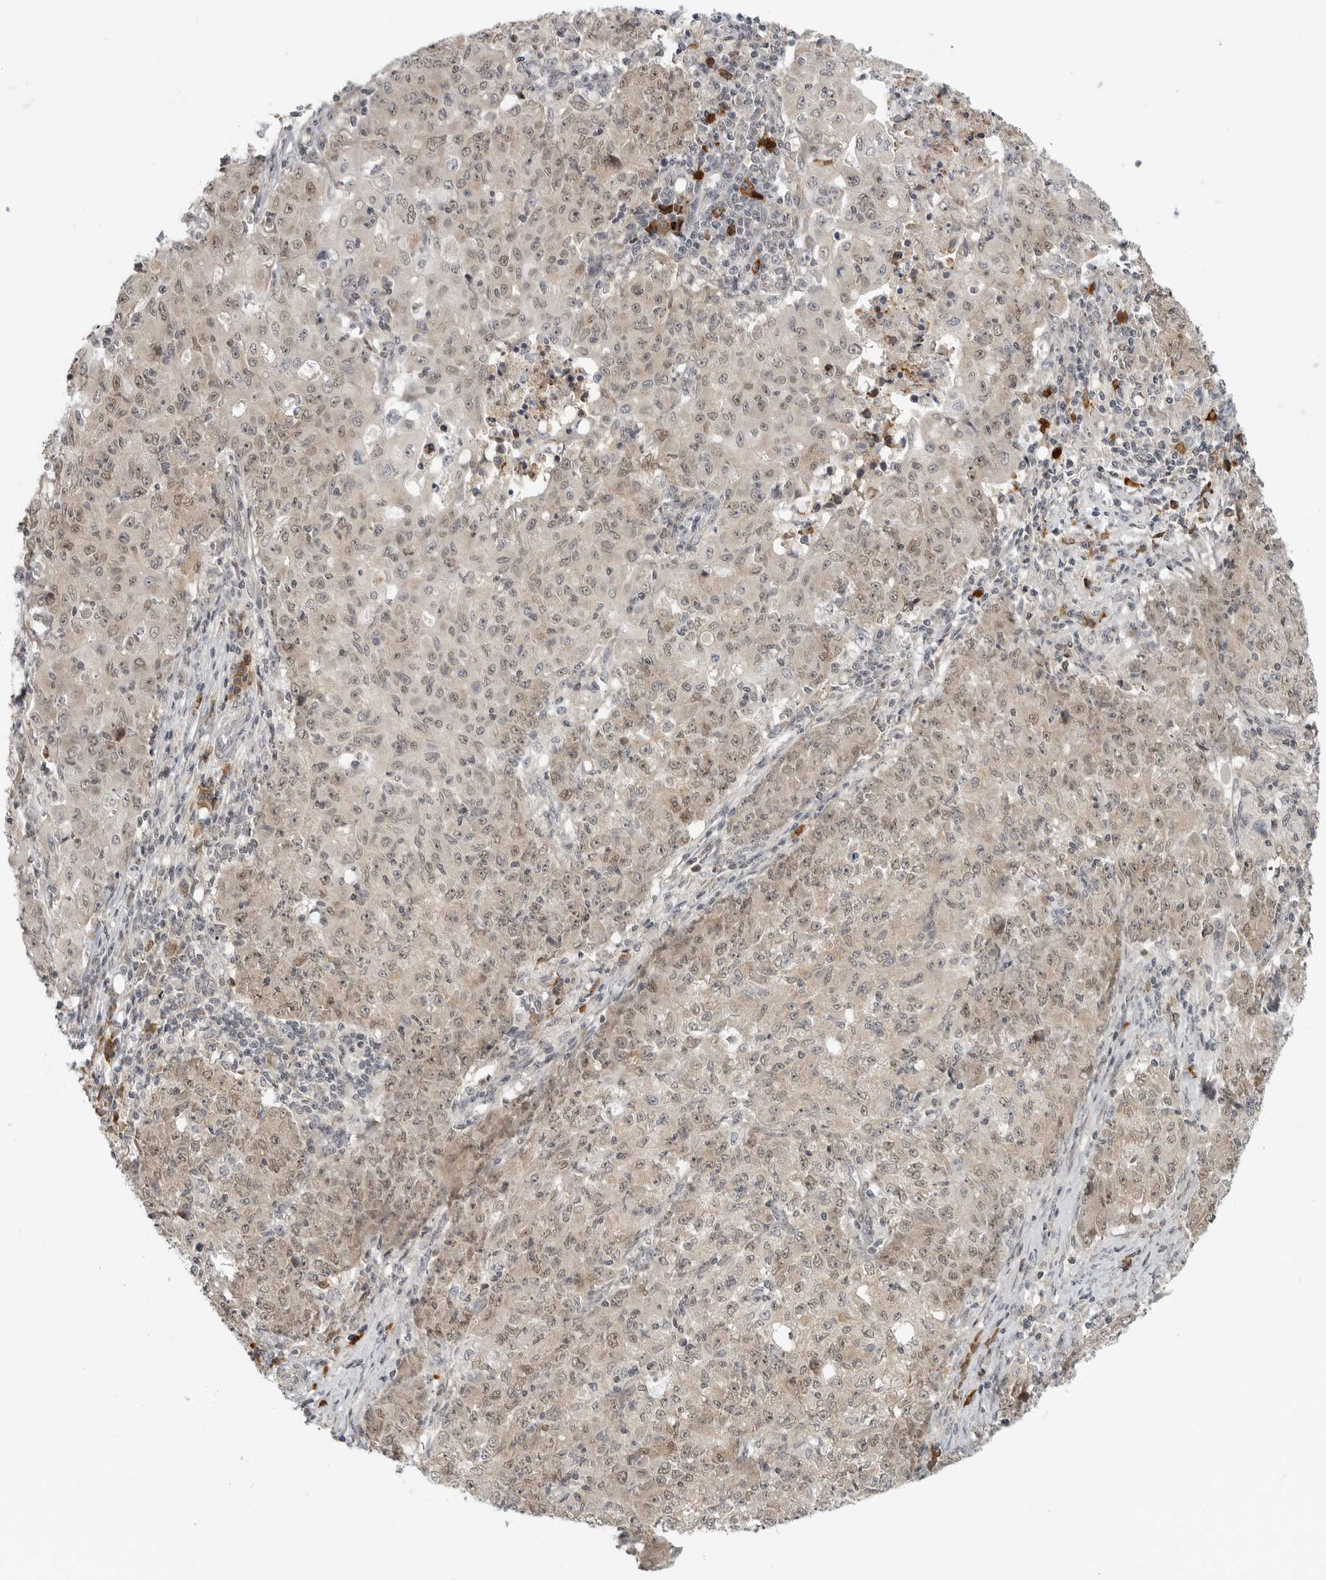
{"staining": {"intensity": "weak", "quantity": ">75%", "location": "cytoplasmic/membranous,nuclear"}, "tissue": "ovarian cancer", "cell_type": "Tumor cells", "image_type": "cancer", "snomed": [{"axis": "morphology", "description": "Carcinoma, endometroid"}, {"axis": "topography", "description": "Ovary"}], "caption": "IHC (DAB (3,3'-diaminobenzidine)) staining of endometroid carcinoma (ovarian) demonstrates weak cytoplasmic/membranous and nuclear protein expression in approximately >75% of tumor cells. The staining was performed using DAB (3,3'-diaminobenzidine), with brown indicating positive protein expression. Nuclei are stained blue with hematoxylin.", "gene": "CEP295NL", "patient": {"sex": "female", "age": 42}}